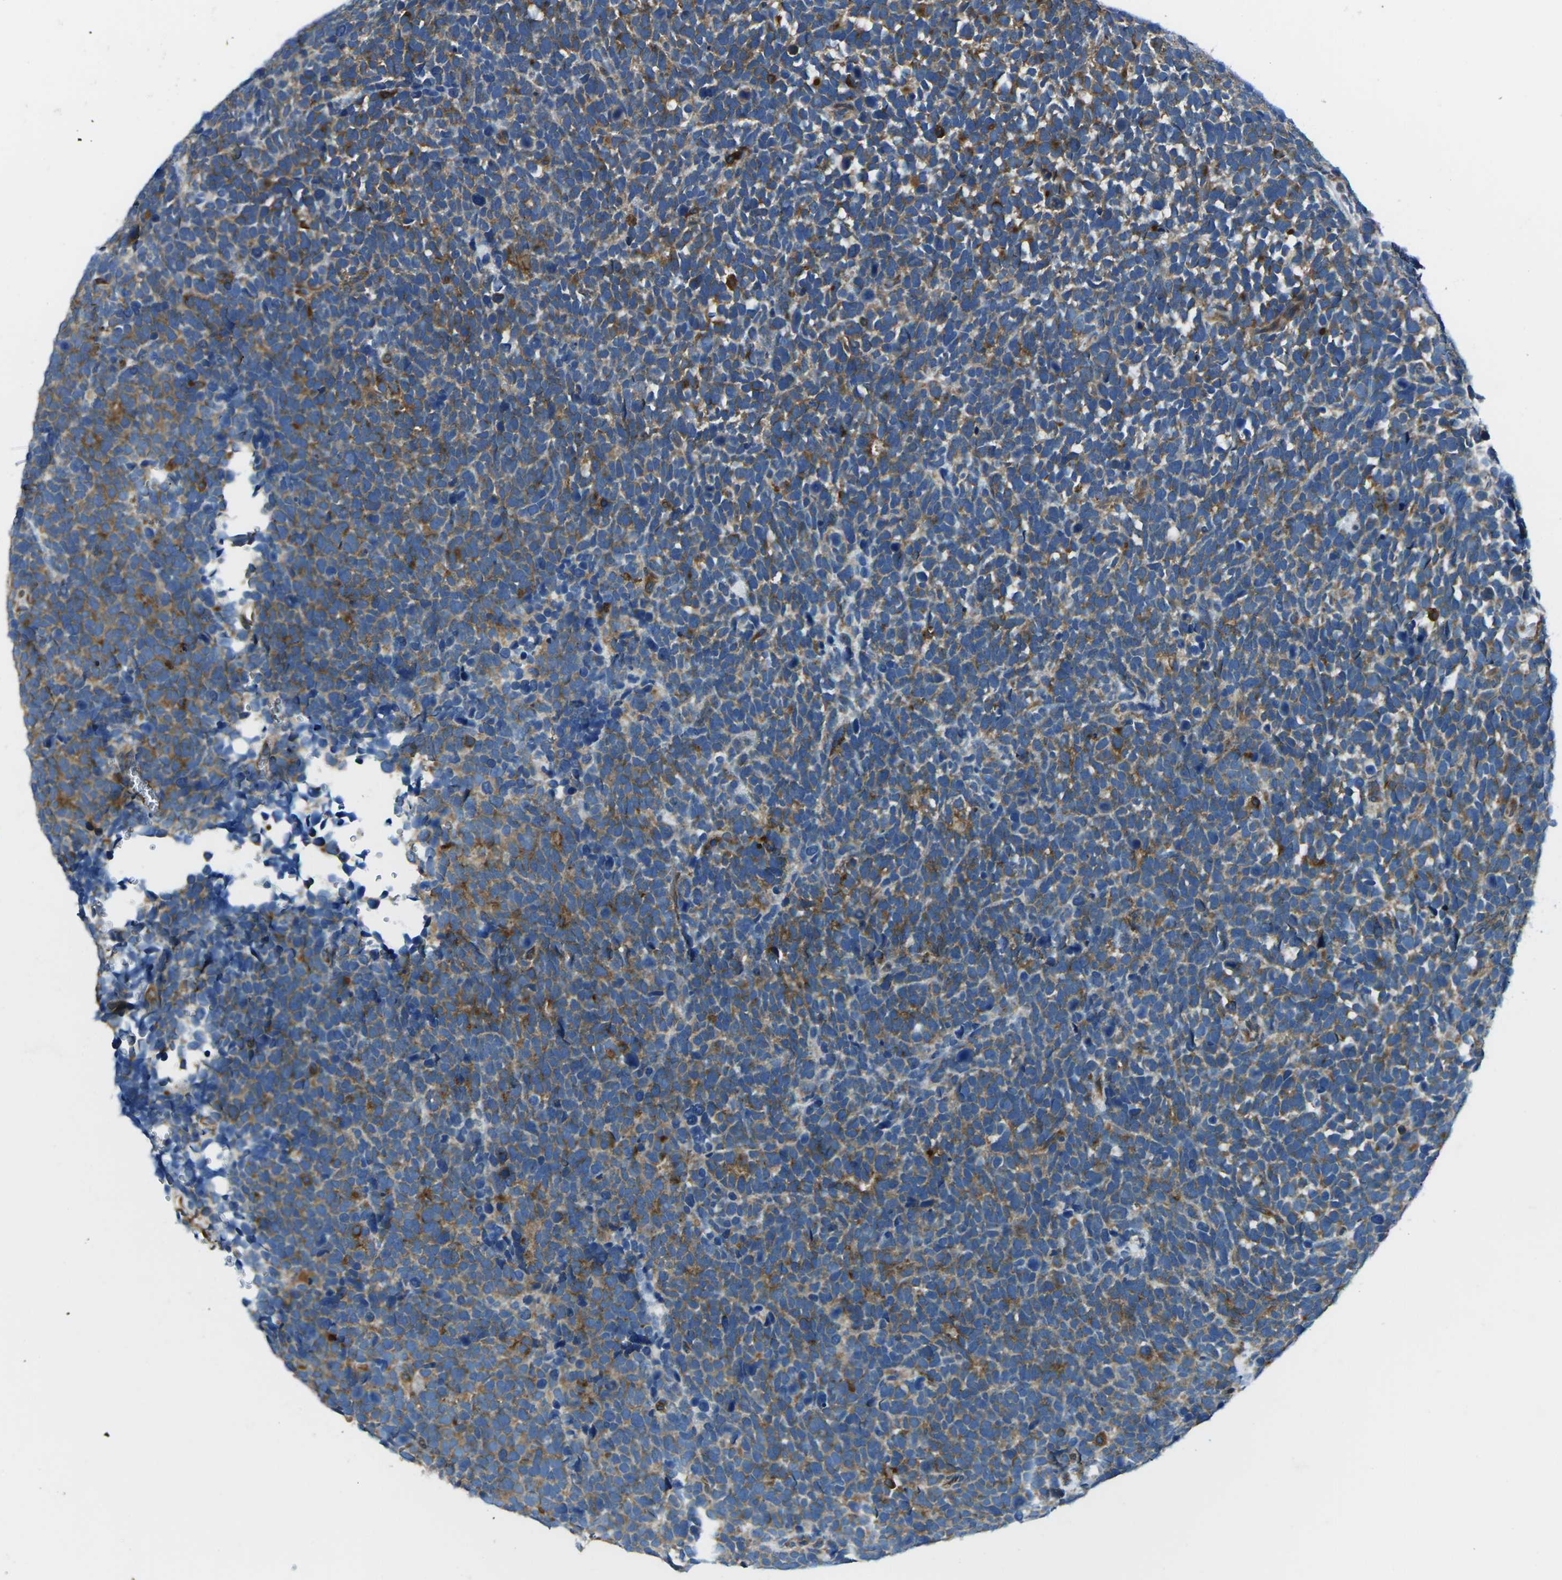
{"staining": {"intensity": "moderate", "quantity": "<25%", "location": "cytoplasmic/membranous"}, "tissue": "urothelial cancer", "cell_type": "Tumor cells", "image_type": "cancer", "snomed": [{"axis": "morphology", "description": "Urothelial carcinoma, High grade"}, {"axis": "topography", "description": "Urinary bladder"}], "caption": "Tumor cells demonstrate low levels of moderate cytoplasmic/membranous positivity in approximately <25% of cells in high-grade urothelial carcinoma.", "gene": "CDK17", "patient": {"sex": "female", "age": 82}}